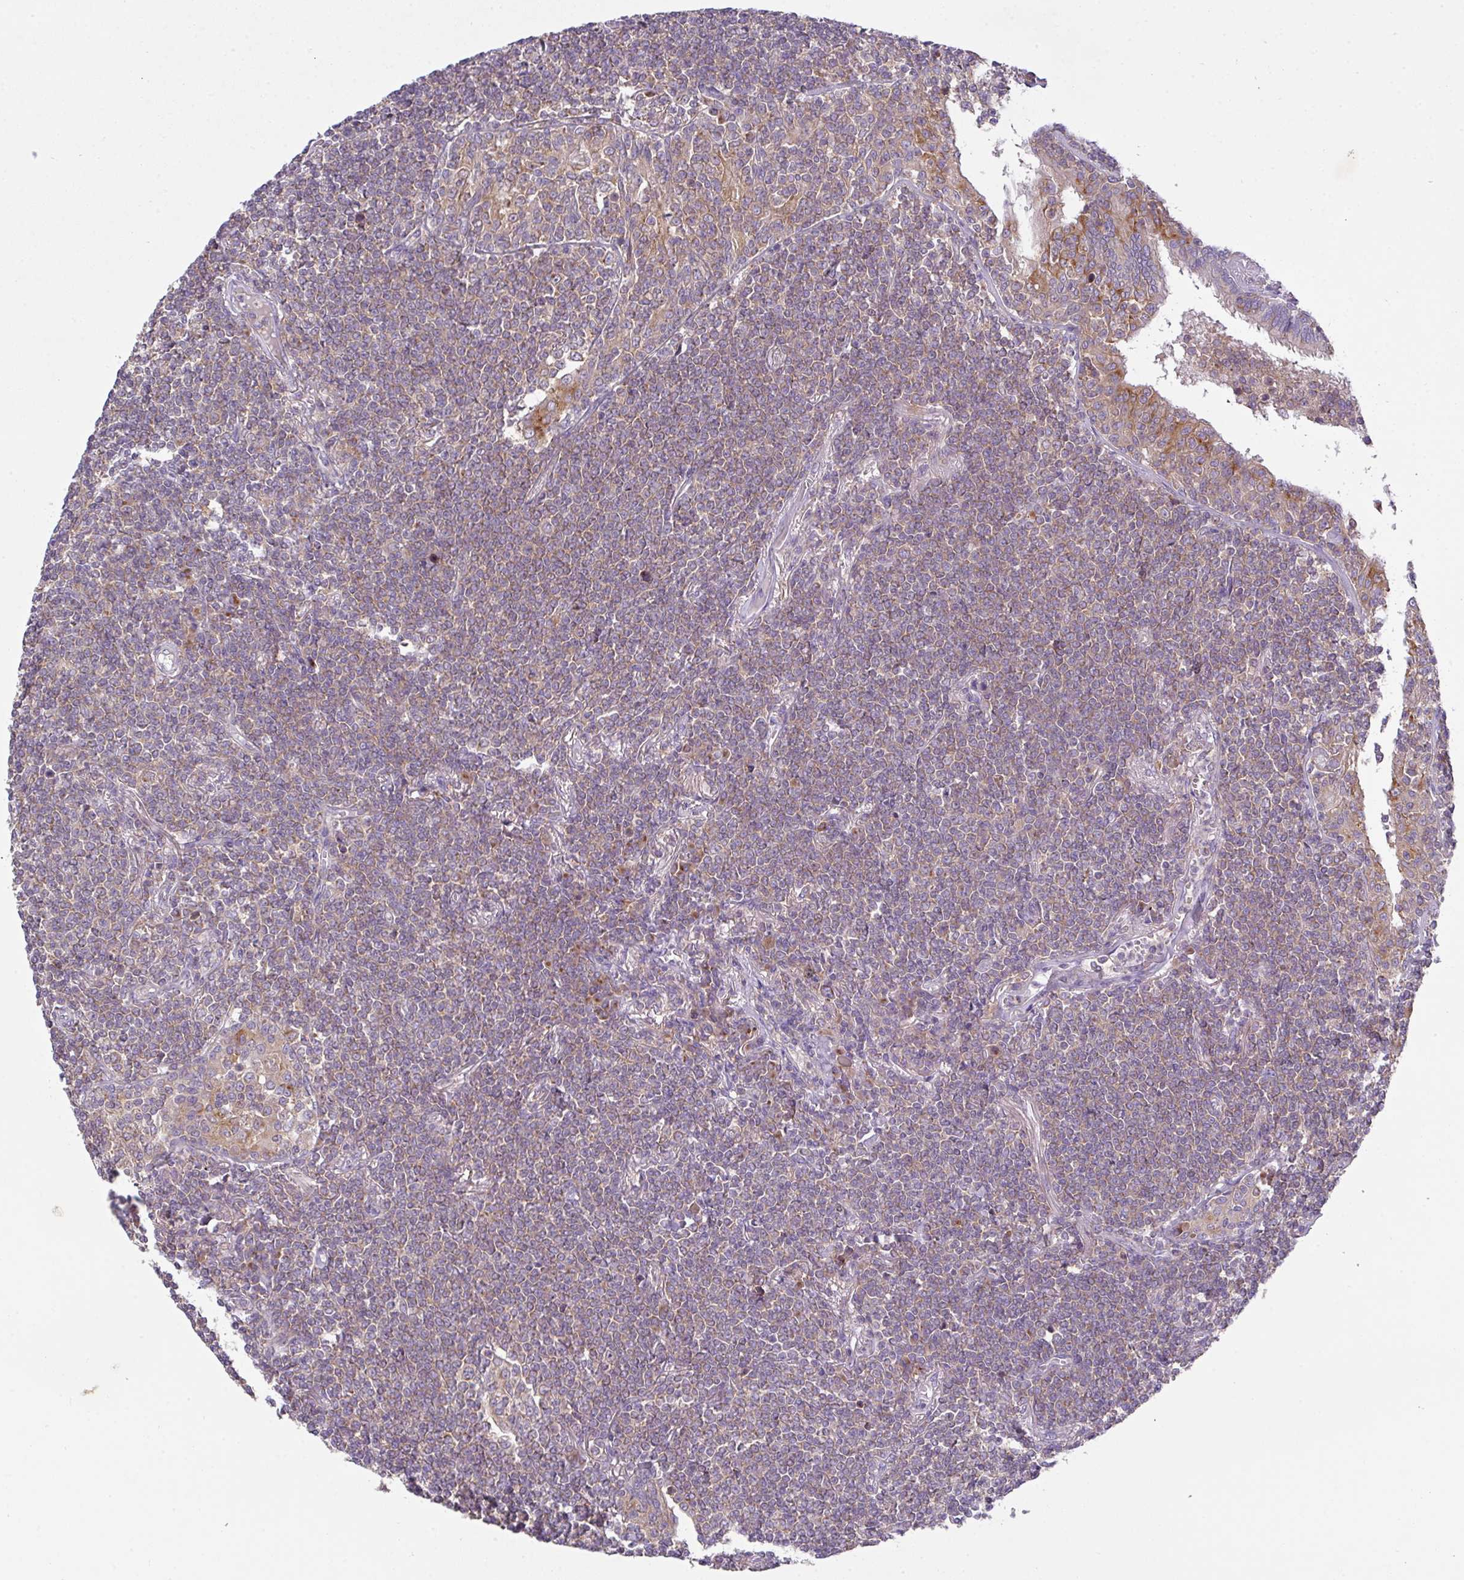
{"staining": {"intensity": "weak", "quantity": ">75%", "location": "cytoplasmic/membranous"}, "tissue": "lymphoma", "cell_type": "Tumor cells", "image_type": "cancer", "snomed": [{"axis": "morphology", "description": "Malignant lymphoma, non-Hodgkin's type, Low grade"}, {"axis": "topography", "description": "Lung"}], "caption": "Brown immunohistochemical staining in lymphoma shows weak cytoplasmic/membranous expression in about >75% of tumor cells.", "gene": "VTI1A", "patient": {"sex": "female", "age": 71}}